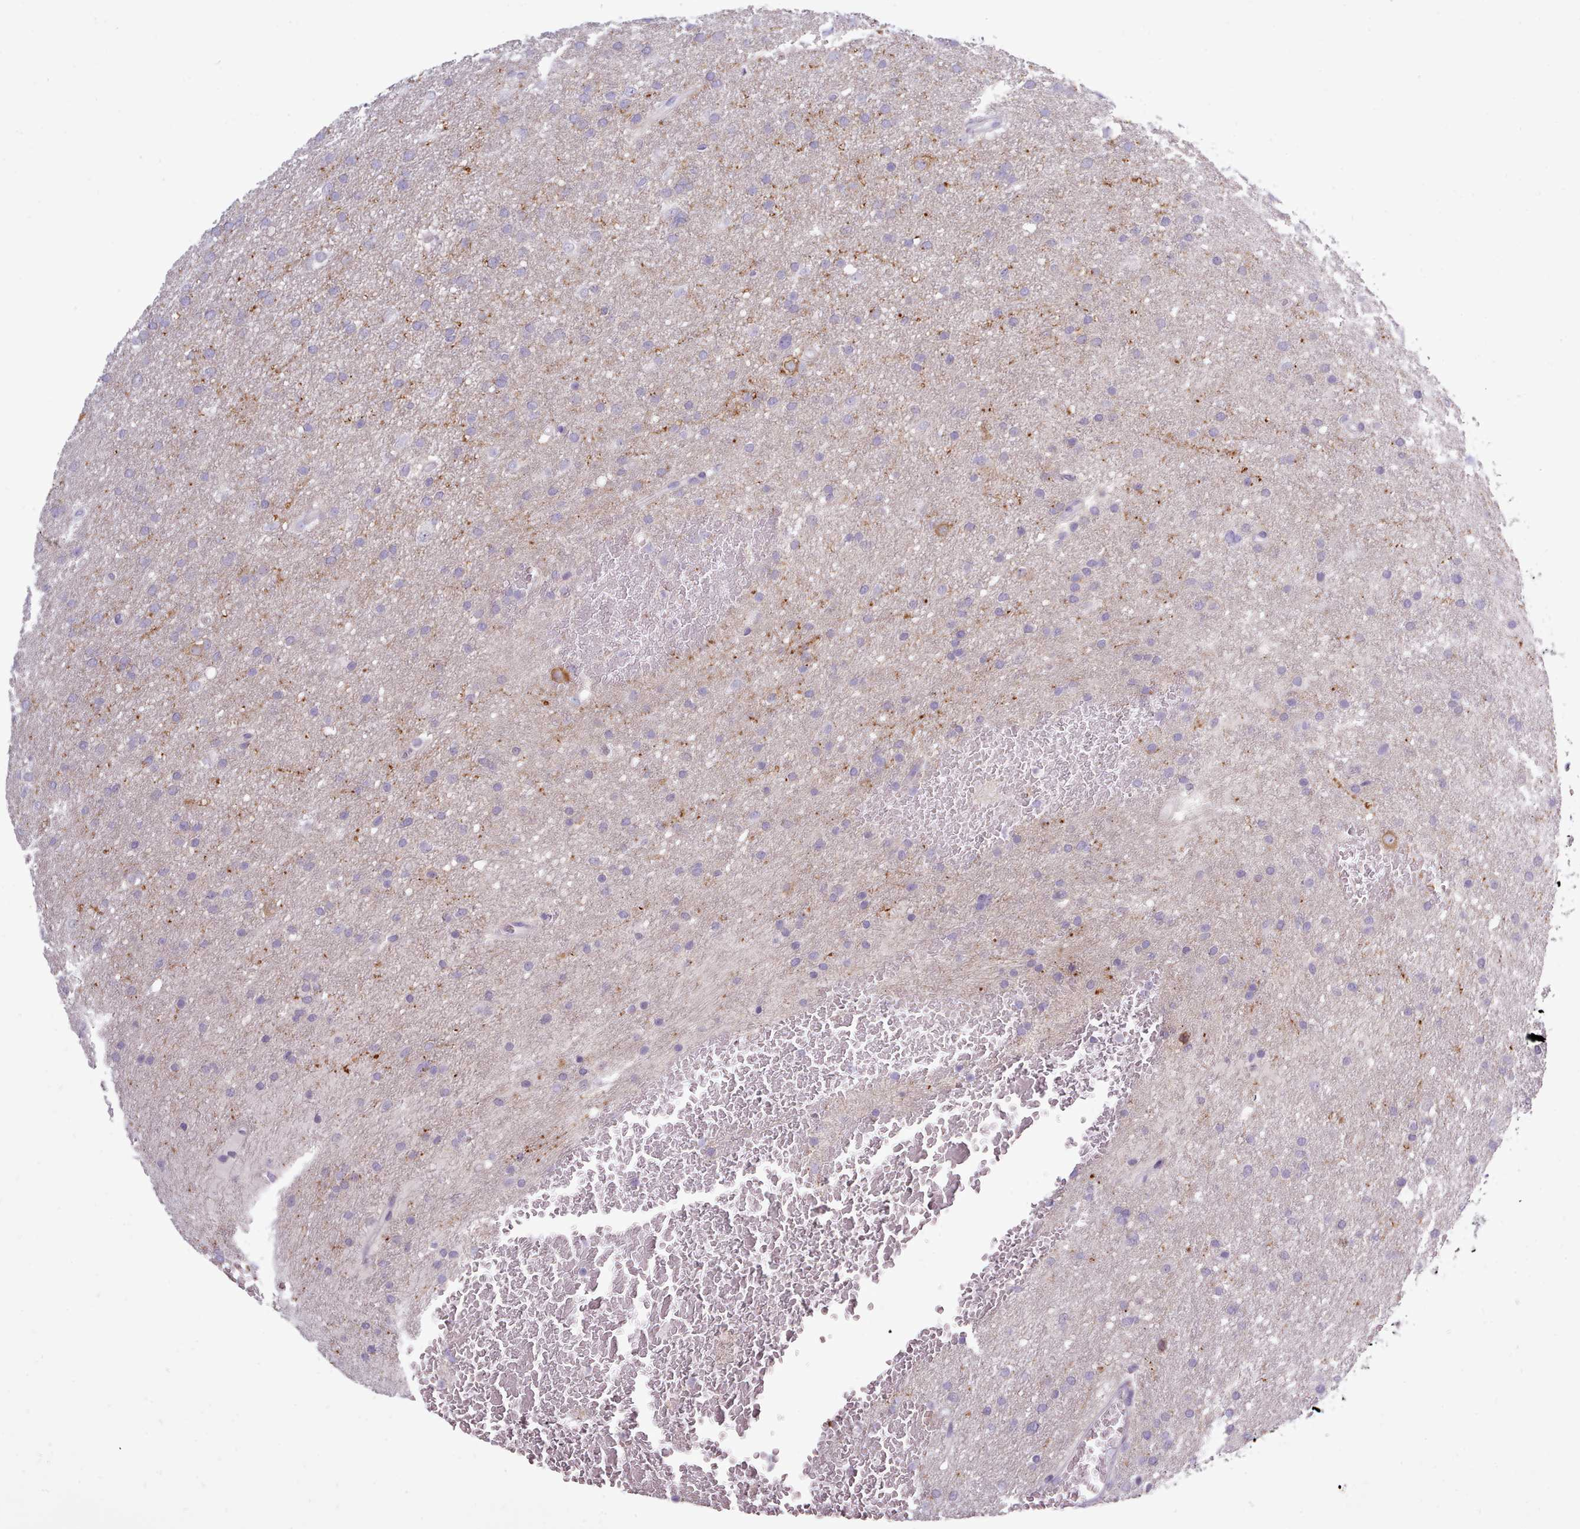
{"staining": {"intensity": "negative", "quantity": "none", "location": "none"}, "tissue": "glioma", "cell_type": "Tumor cells", "image_type": "cancer", "snomed": [{"axis": "morphology", "description": "Glioma, malignant, High grade"}, {"axis": "topography", "description": "Cerebral cortex"}], "caption": "Protein analysis of high-grade glioma (malignant) displays no significant positivity in tumor cells. (Stains: DAB (3,3'-diaminobenzidine) immunohistochemistry (IHC) with hematoxylin counter stain, Microscopy: brightfield microscopy at high magnification).", "gene": "BDKRB2", "patient": {"sex": "female", "age": 36}}